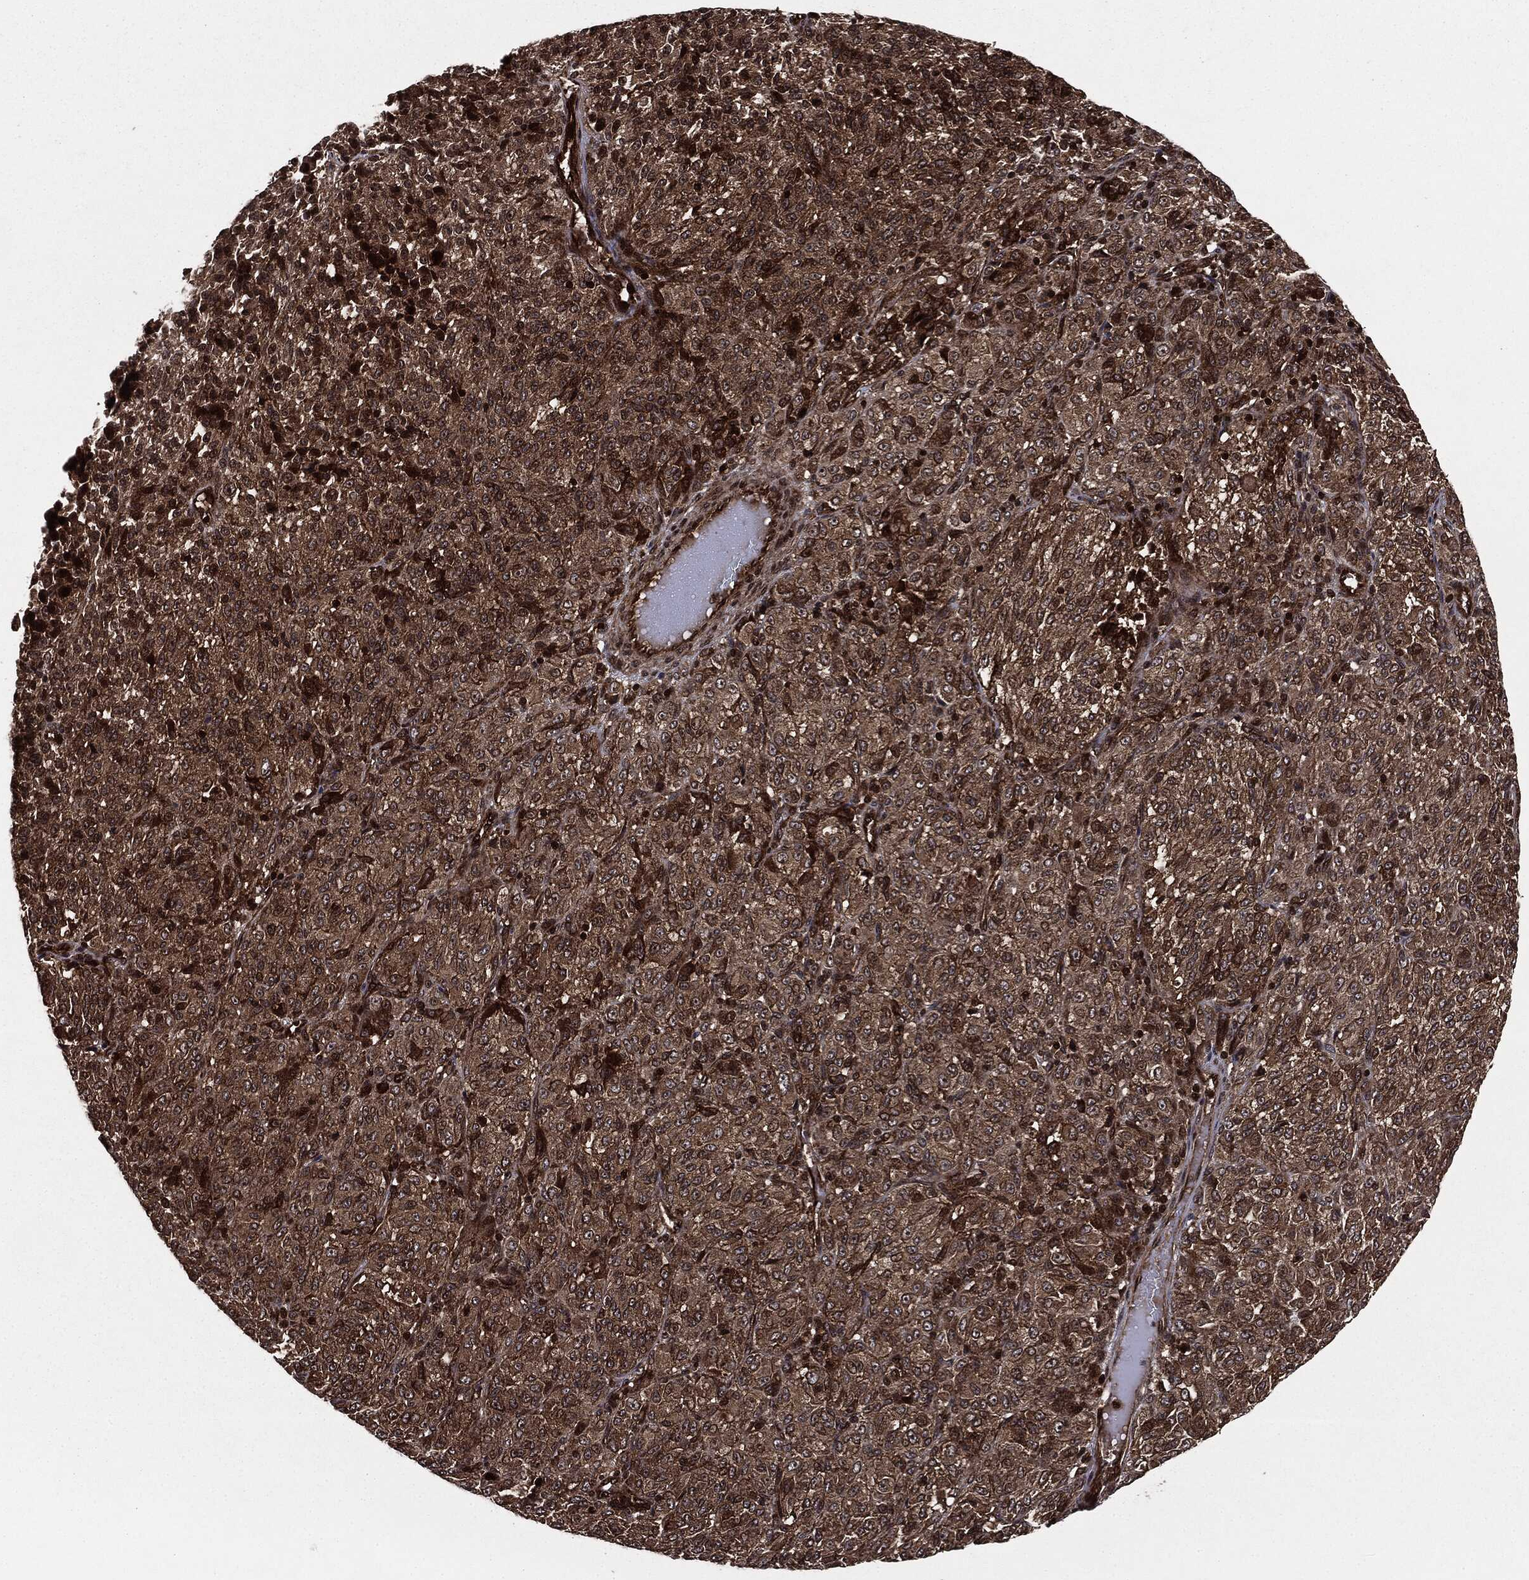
{"staining": {"intensity": "strong", "quantity": ">75%", "location": "cytoplasmic/membranous"}, "tissue": "melanoma", "cell_type": "Tumor cells", "image_type": "cancer", "snomed": [{"axis": "morphology", "description": "Malignant melanoma, Metastatic site"}, {"axis": "topography", "description": "Brain"}], "caption": "An immunohistochemistry histopathology image of neoplastic tissue is shown. Protein staining in brown shows strong cytoplasmic/membranous positivity in melanoma within tumor cells.", "gene": "CARD6", "patient": {"sex": "female", "age": 56}}